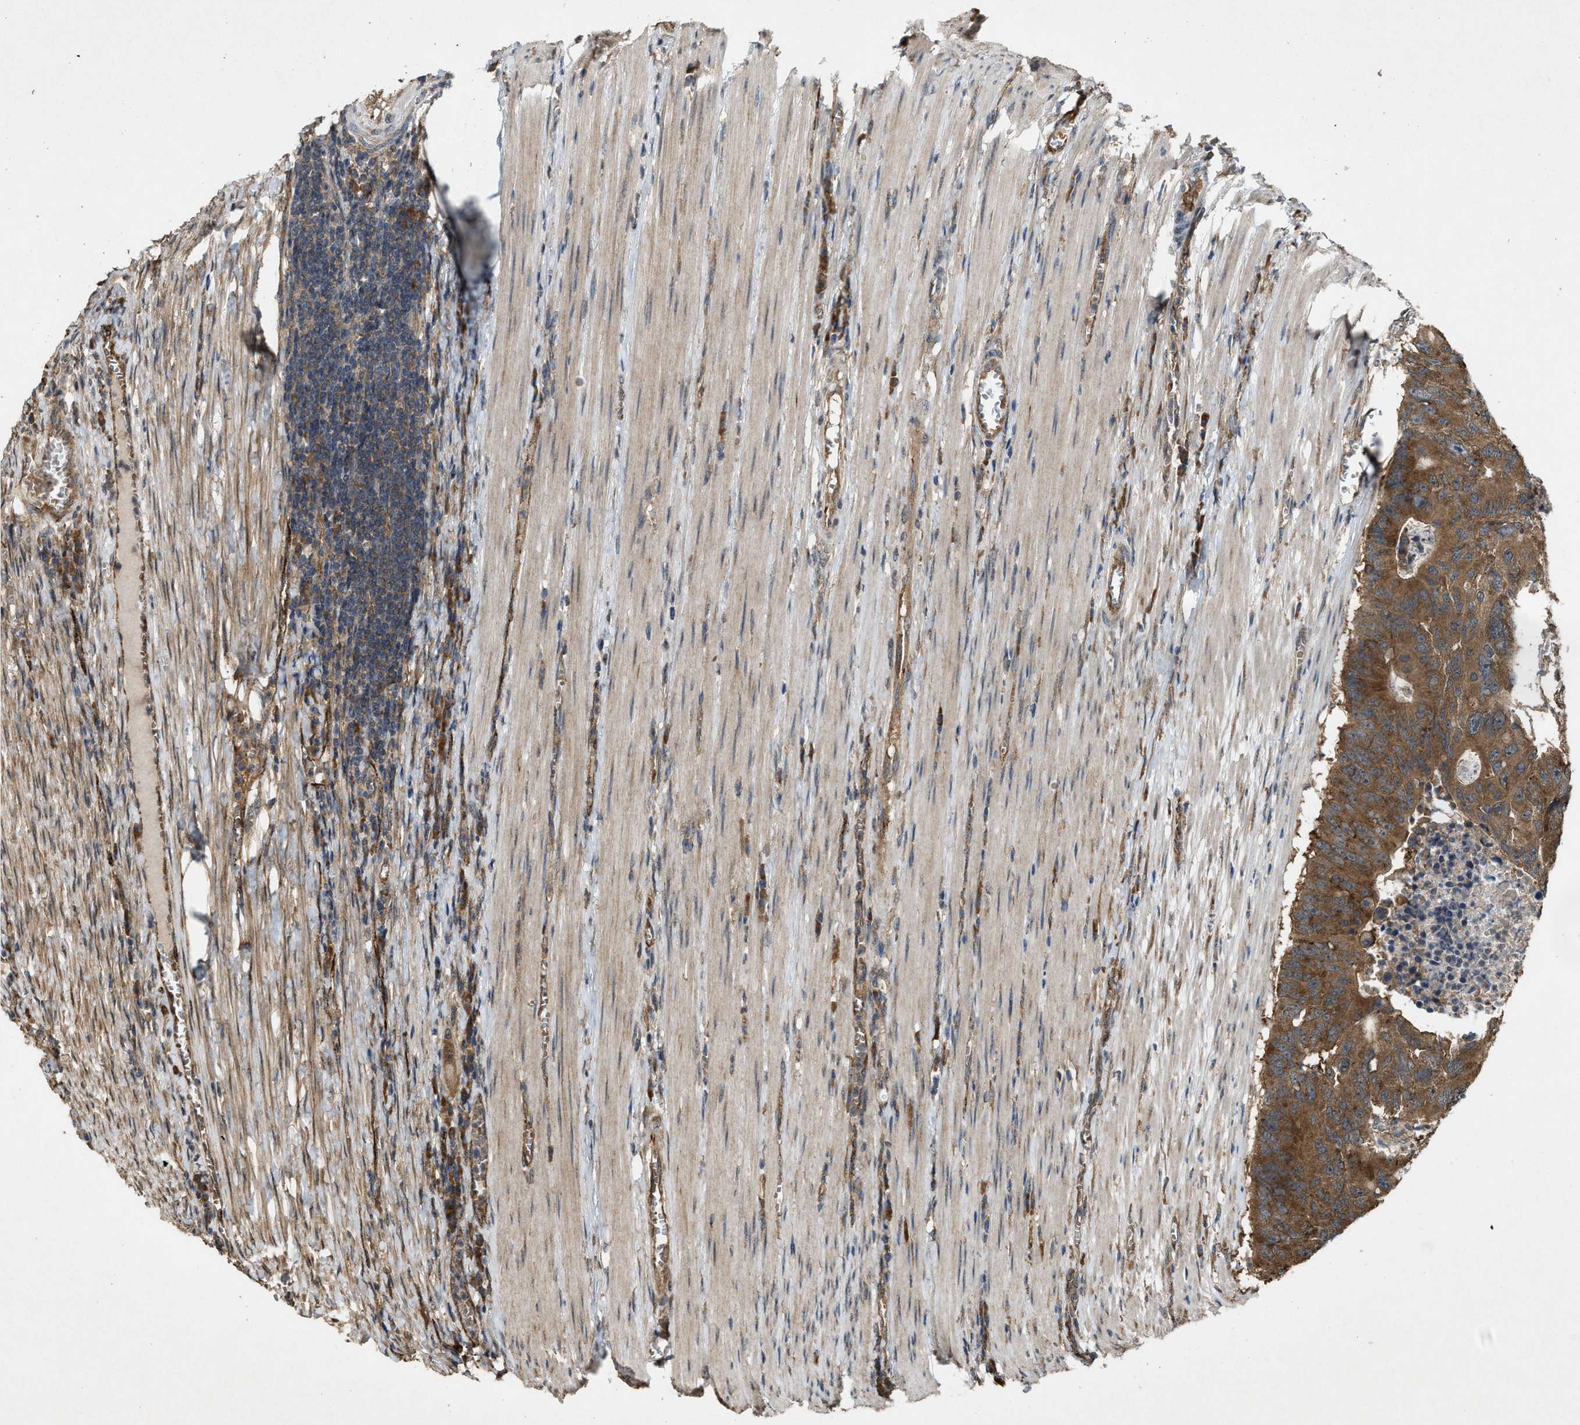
{"staining": {"intensity": "moderate", "quantity": ">75%", "location": "cytoplasmic/membranous"}, "tissue": "colorectal cancer", "cell_type": "Tumor cells", "image_type": "cancer", "snomed": [{"axis": "morphology", "description": "Adenocarcinoma, NOS"}, {"axis": "topography", "description": "Colon"}], "caption": "Human colorectal cancer stained with a protein marker displays moderate staining in tumor cells.", "gene": "ARHGEF5", "patient": {"sex": "male", "age": 87}}